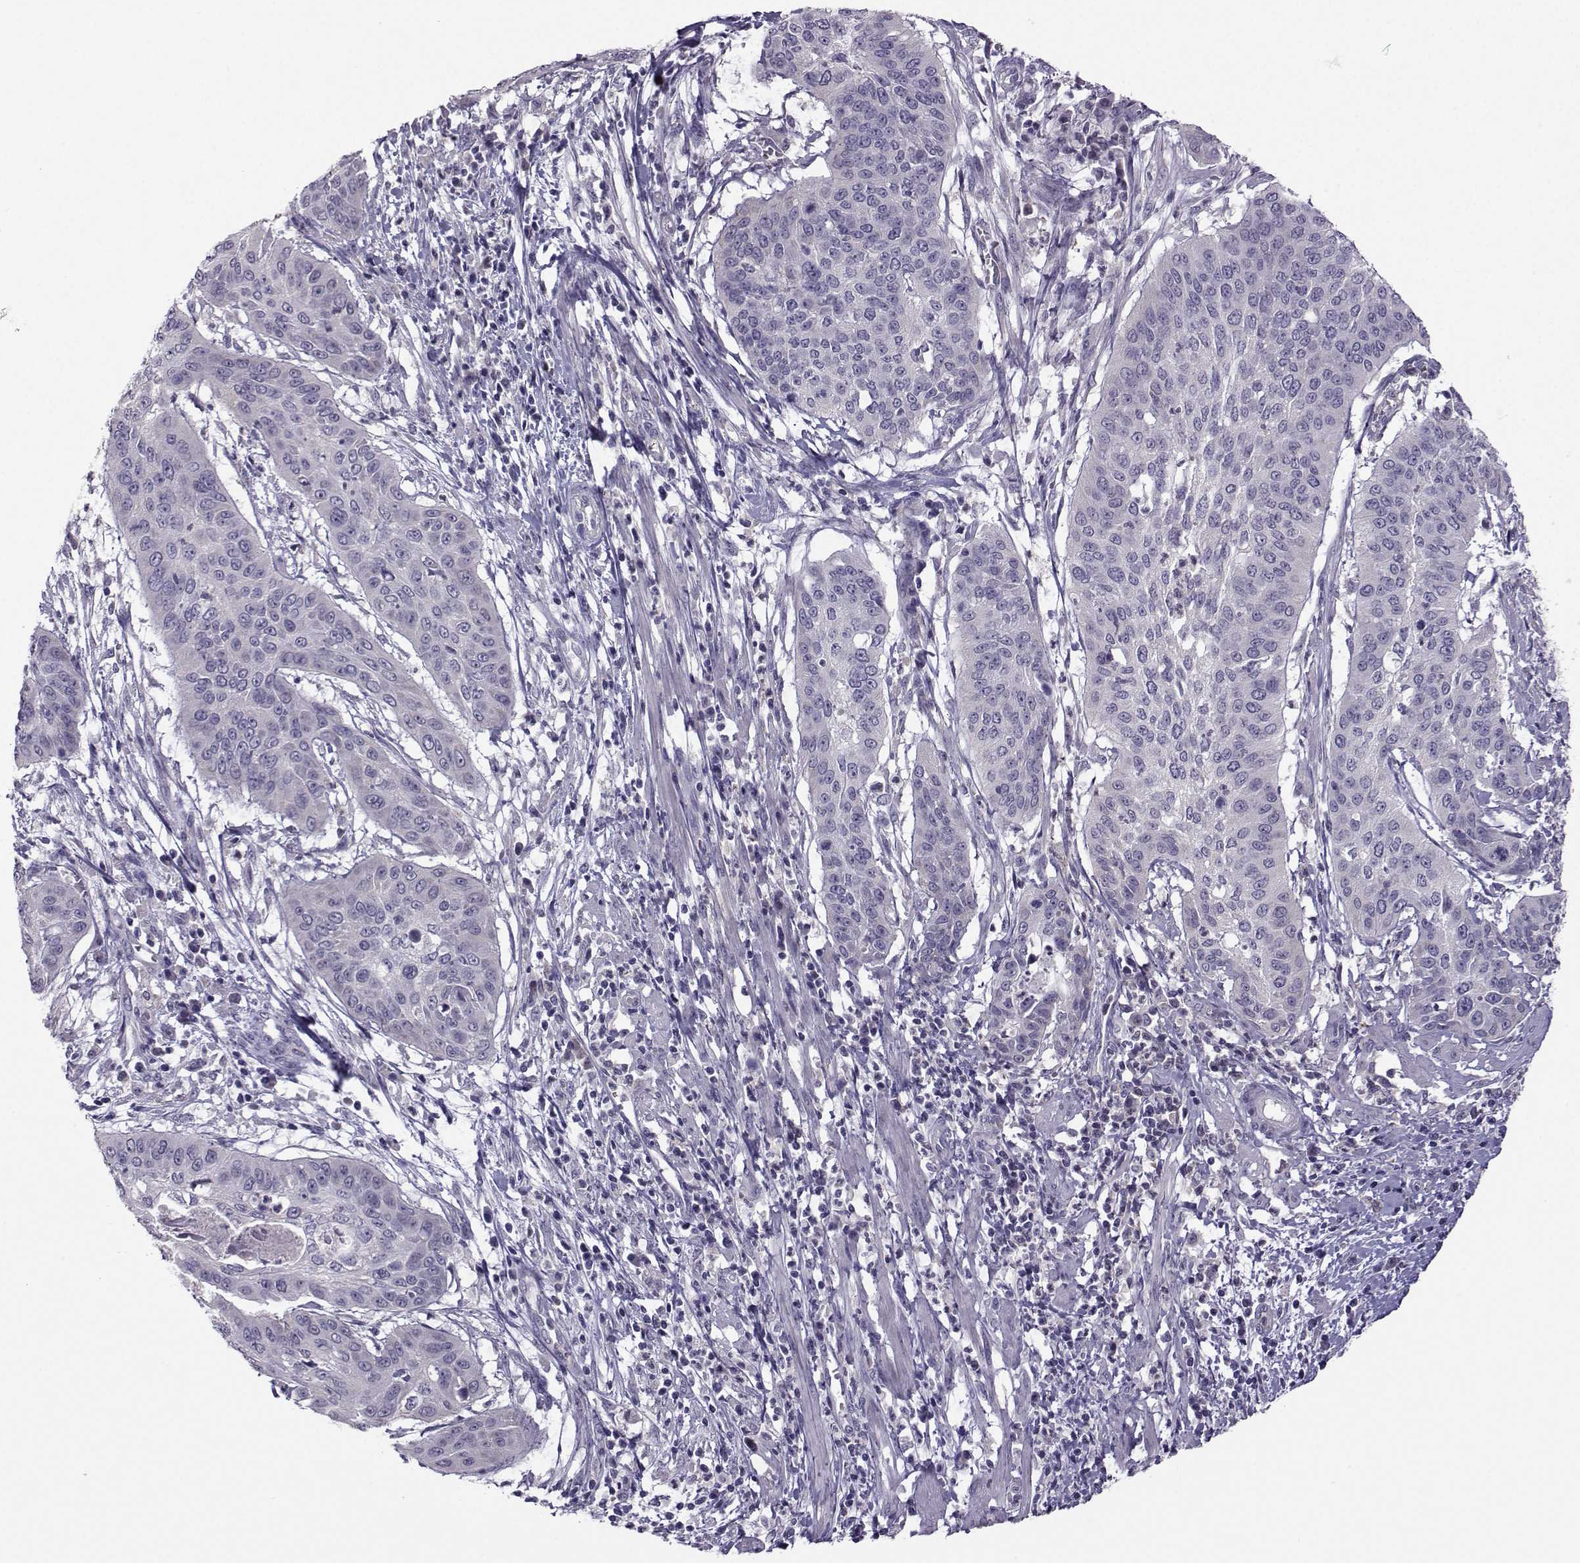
{"staining": {"intensity": "negative", "quantity": "none", "location": "none"}, "tissue": "cervical cancer", "cell_type": "Tumor cells", "image_type": "cancer", "snomed": [{"axis": "morphology", "description": "Squamous cell carcinoma, NOS"}, {"axis": "topography", "description": "Cervix"}], "caption": "Immunohistochemistry (IHC) of cervical squamous cell carcinoma demonstrates no expression in tumor cells.", "gene": "FCAMR", "patient": {"sex": "female", "age": 39}}